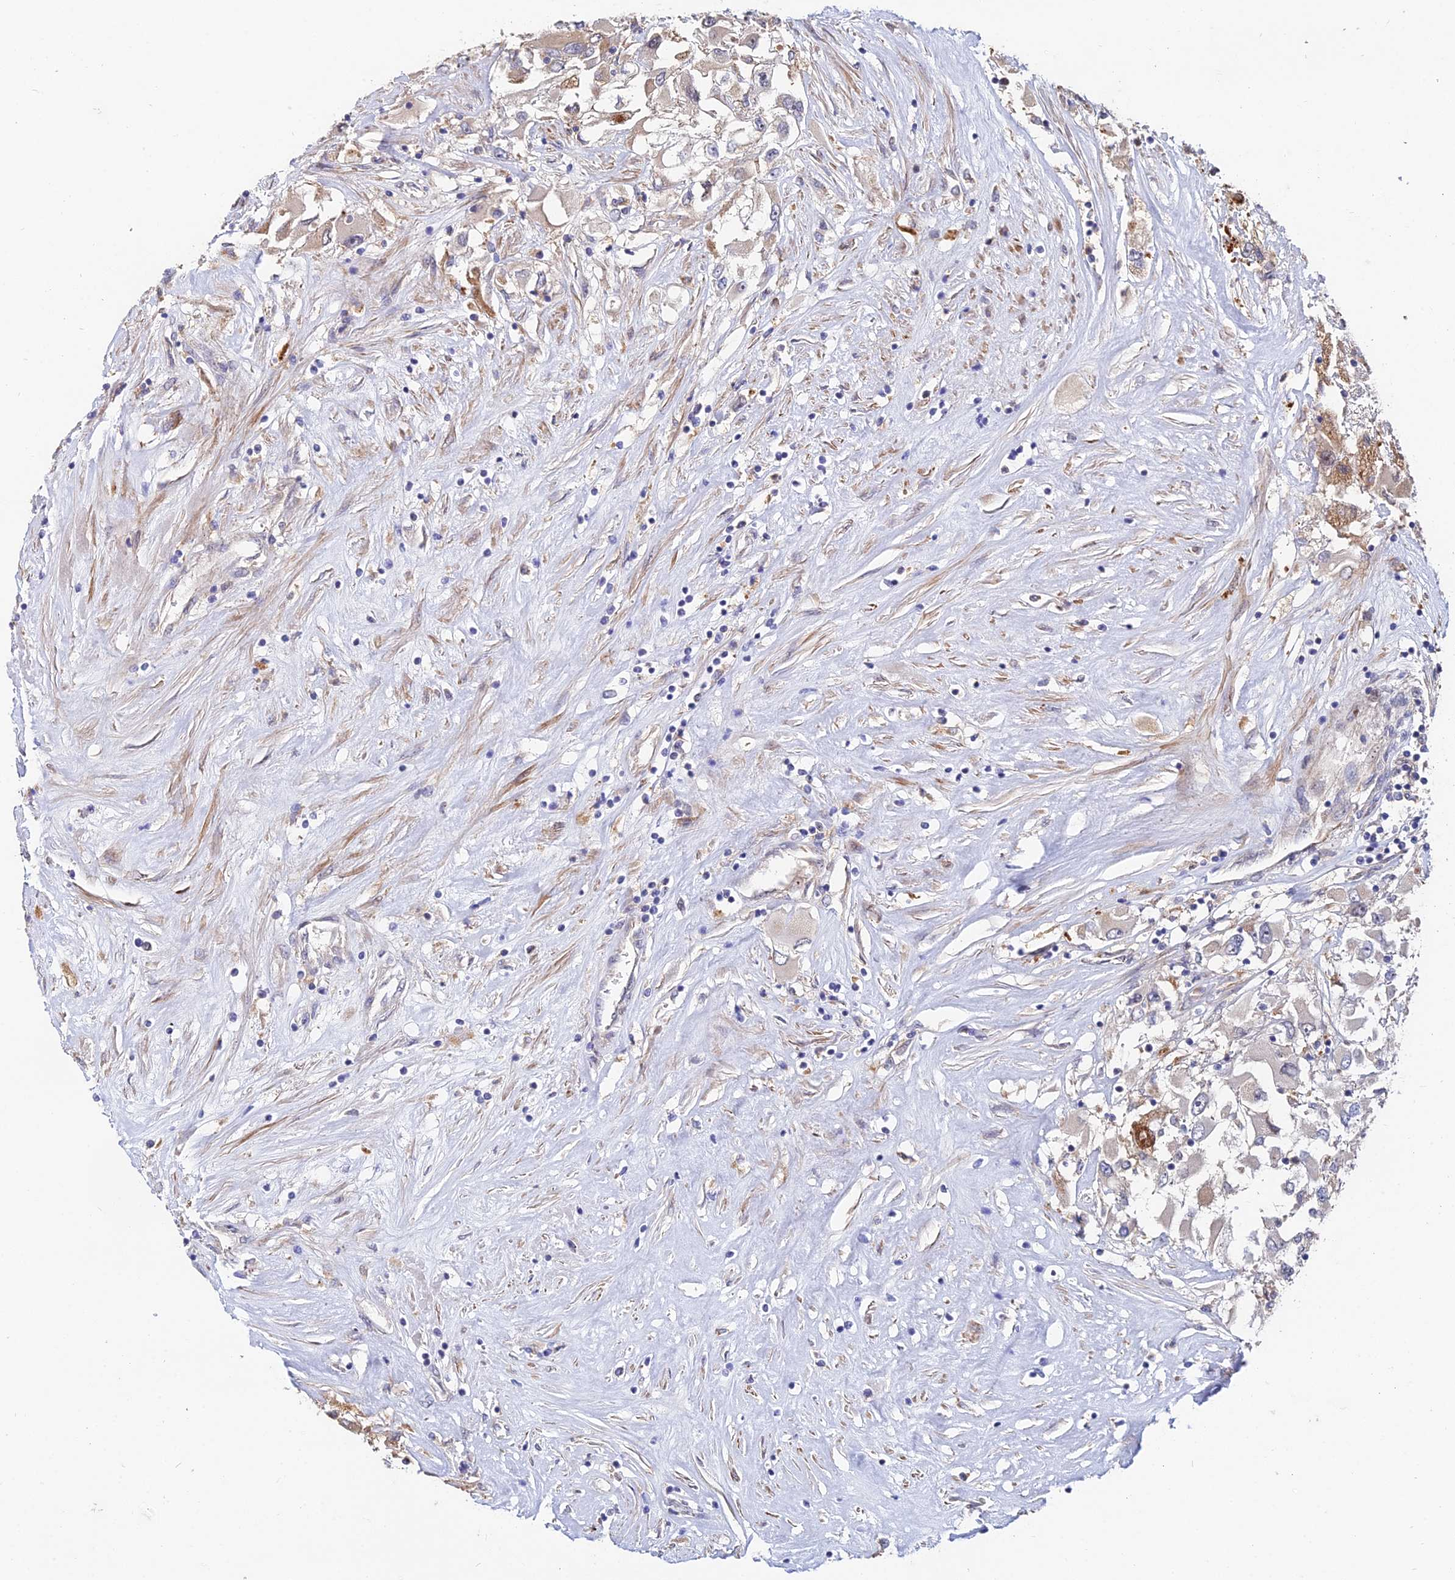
{"staining": {"intensity": "negative", "quantity": "none", "location": "none"}, "tissue": "renal cancer", "cell_type": "Tumor cells", "image_type": "cancer", "snomed": [{"axis": "morphology", "description": "Adenocarcinoma, NOS"}, {"axis": "topography", "description": "Kidney"}], "caption": "The histopathology image displays no significant staining in tumor cells of renal cancer.", "gene": "ACTR5", "patient": {"sex": "female", "age": 52}}